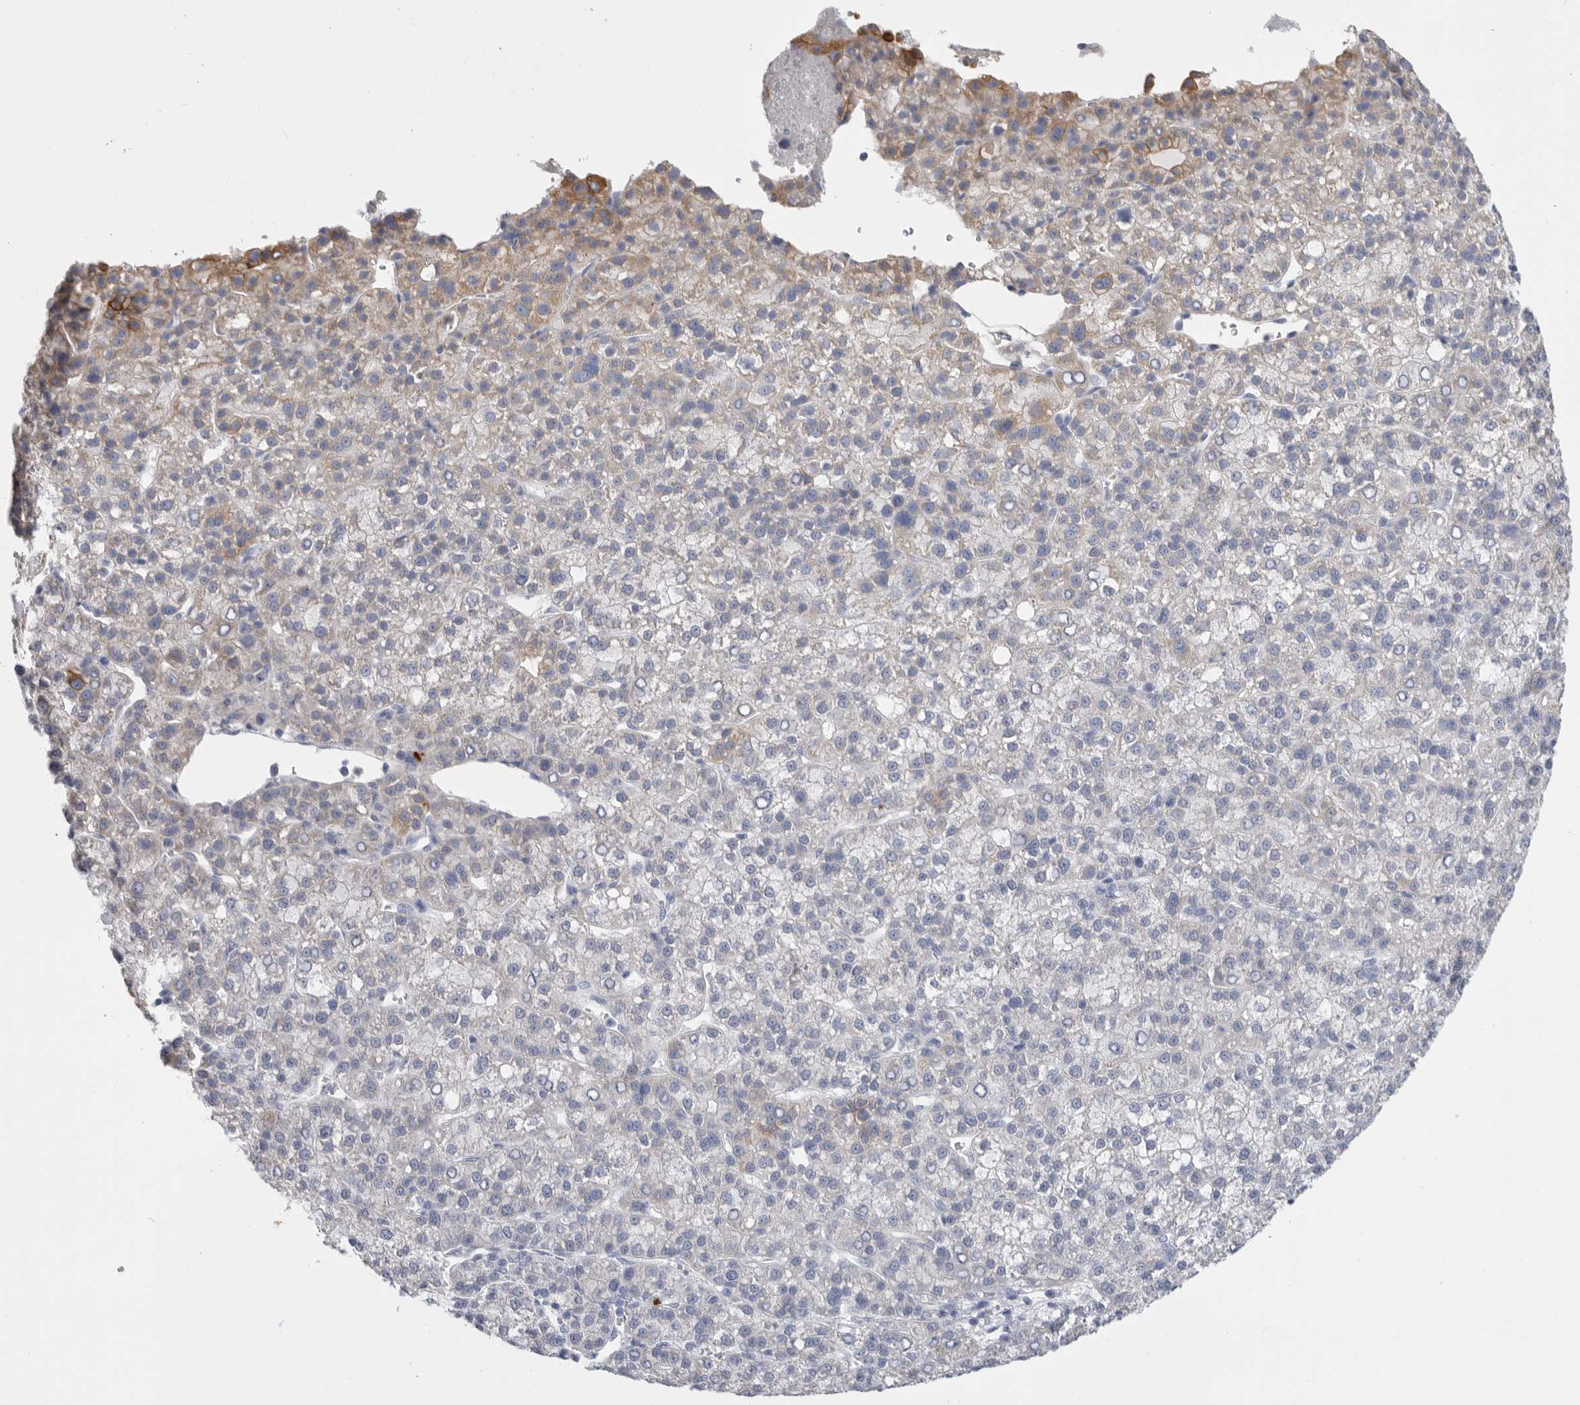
{"staining": {"intensity": "weak", "quantity": "<25%", "location": "cytoplasmic/membranous"}, "tissue": "liver cancer", "cell_type": "Tumor cells", "image_type": "cancer", "snomed": [{"axis": "morphology", "description": "Carcinoma, Hepatocellular, NOS"}, {"axis": "topography", "description": "Liver"}], "caption": "The image reveals no significant expression in tumor cells of liver cancer (hepatocellular carcinoma).", "gene": "MTFR1L", "patient": {"sex": "female", "age": 58}}